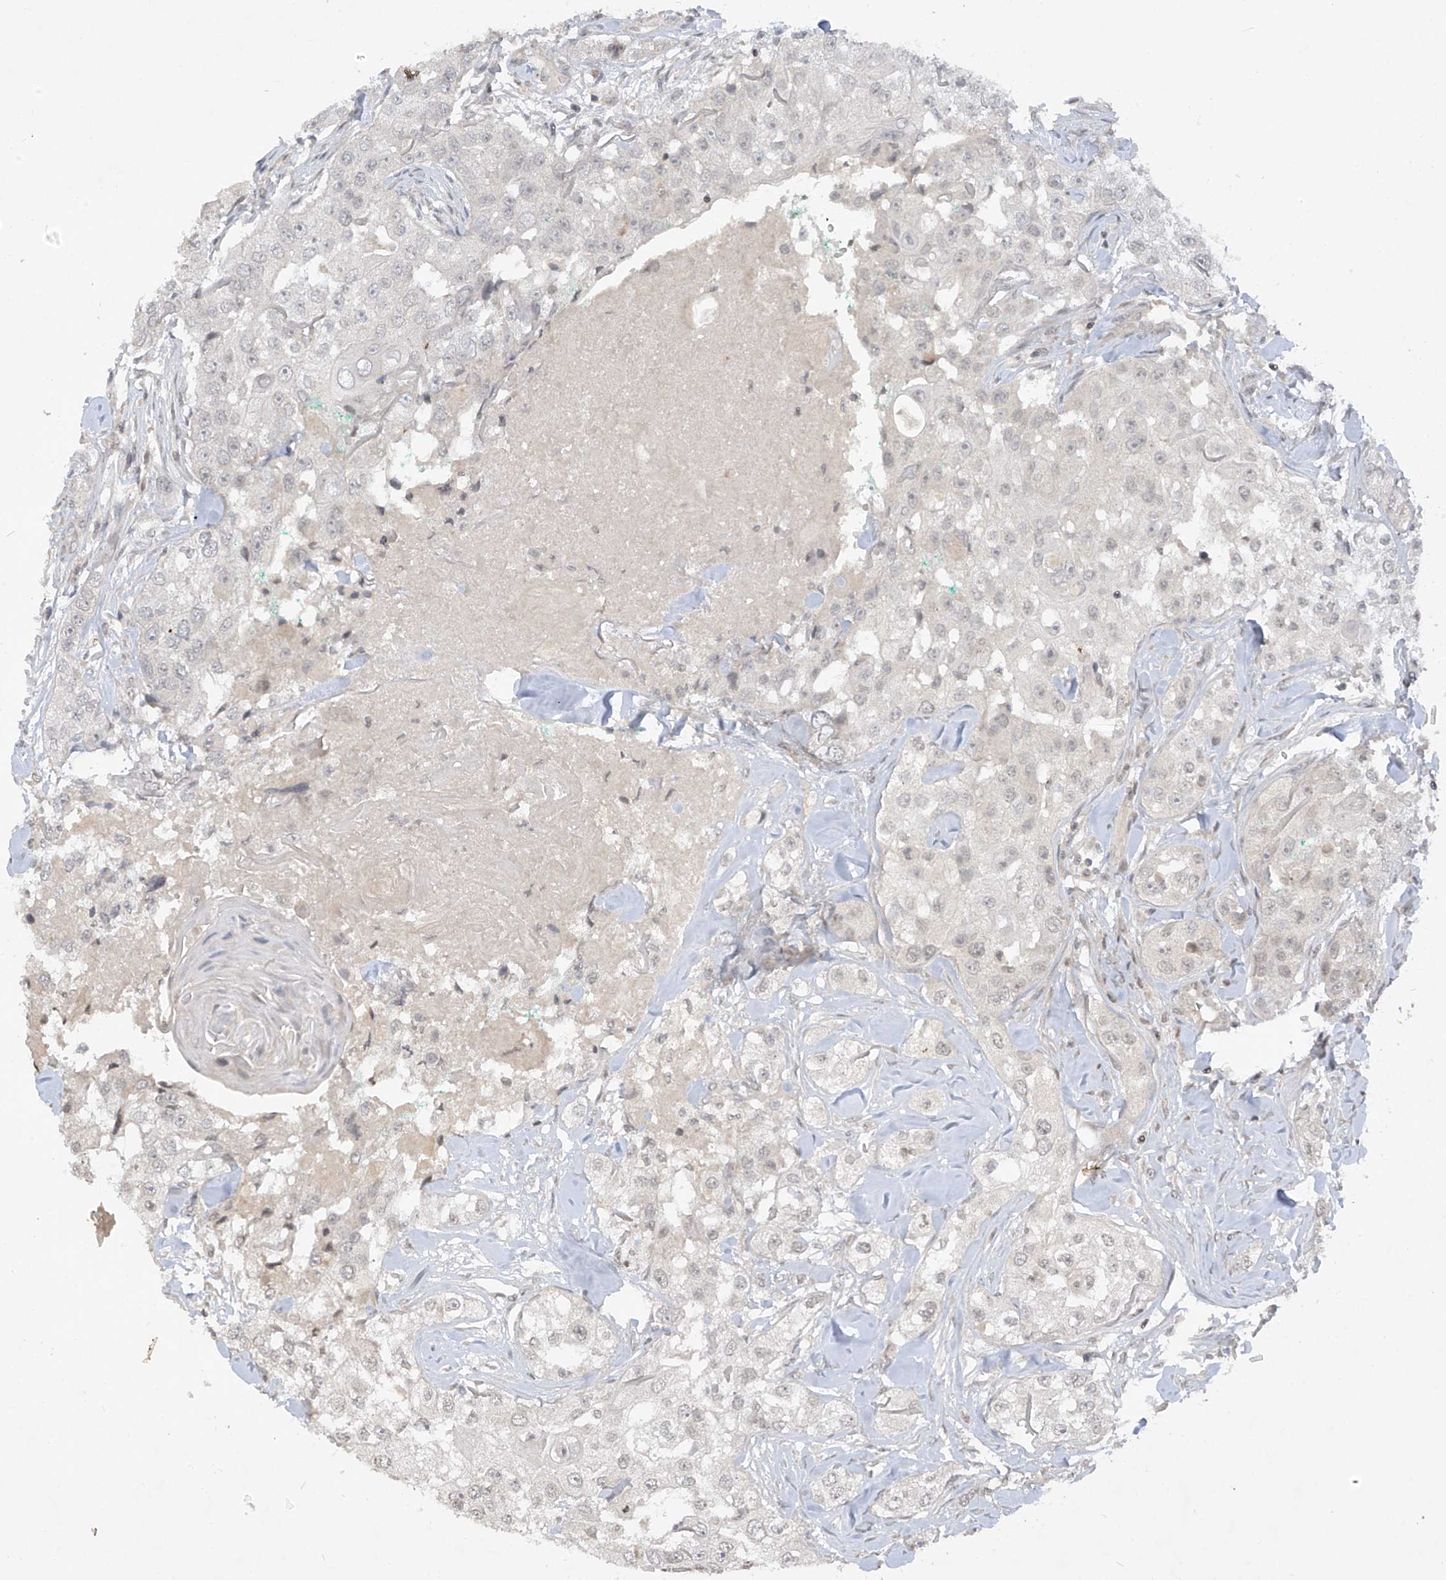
{"staining": {"intensity": "negative", "quantity": "none", "location": "none"}, "tissue": "head and neck cancer", "cell_type": "Tumor cells", "image_type": "cancer", "snomed": [{"axis": "morphology", "description": "Normal tissue, NOS"}, {"axis": "morphology", "description": "Squamous cell carcinoma, NOS"}, {"axis": "topography", "description": "Skeletal muscle"}, {"axis": "topography", "description": "Head-Neck"}], "caption": "Human head and neck squamous cell carcinoma stained for a protein using immunohistochemistry shows no positivity in tumor cells.", "gene": "DGKQ", "patient": {"sex": "male", "age": 51}}